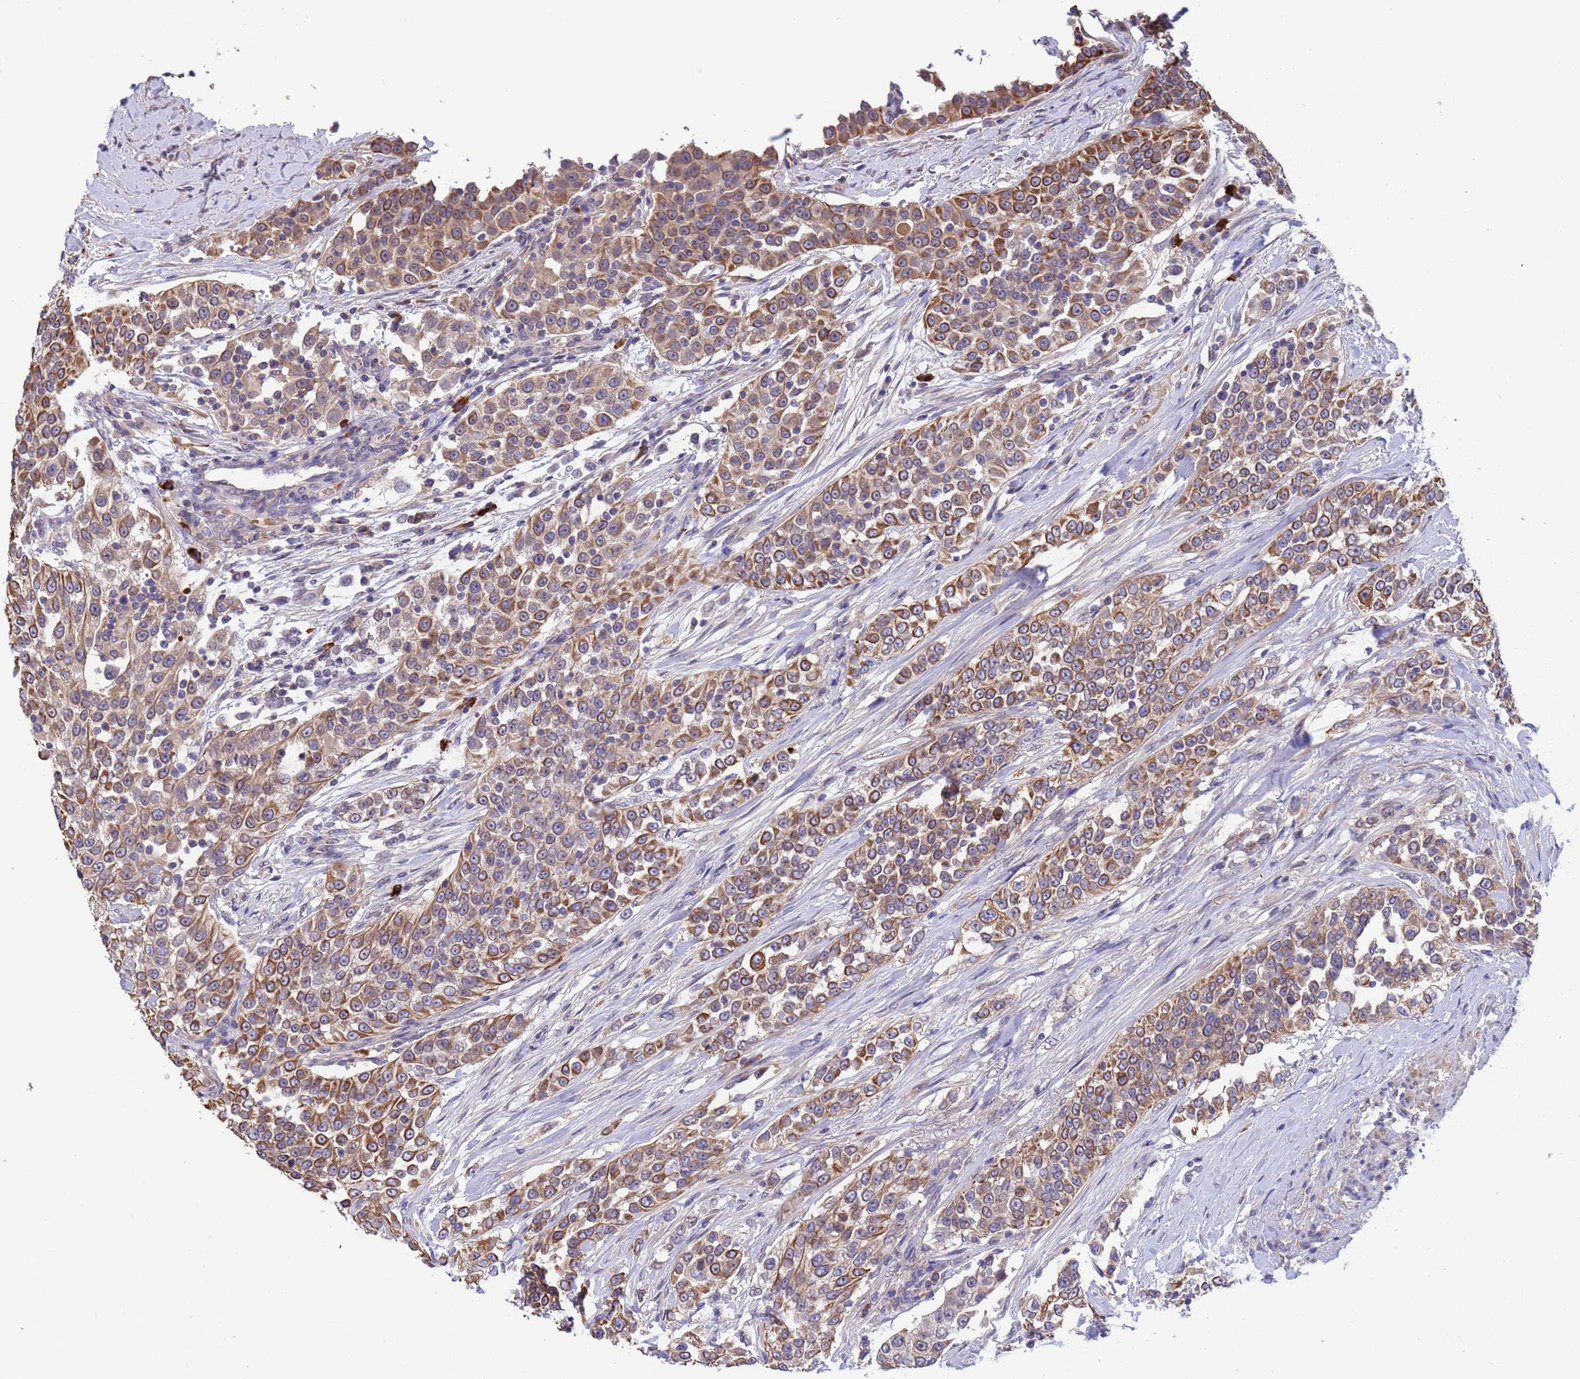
{"staining": {"intensity": "moderate", "quantity": "25%-75%", "location": "cytoplasmic/membranous"}, "tissue": "urothelial cancer", "cell_type": "Tumor cells", "image_type": "cancer", "snomed": [{"axis": "morphology", "description": "Urothelial carcinoma, High grade"}, {"axis": "topography", "description": "Urinary bladder"}], "caption": "Protein staining of high-grade urothelial carcinoma tissue displays moderate cytoplasmic/membranous positivity in about 25%-75% of tumor cells. Using DAB (brown) and hematoxylin (blue) stains, captured at high magnification using brightfield microscopy.", "gene": "AMPD3", "patient": {"sex": "female", "age": 80}}